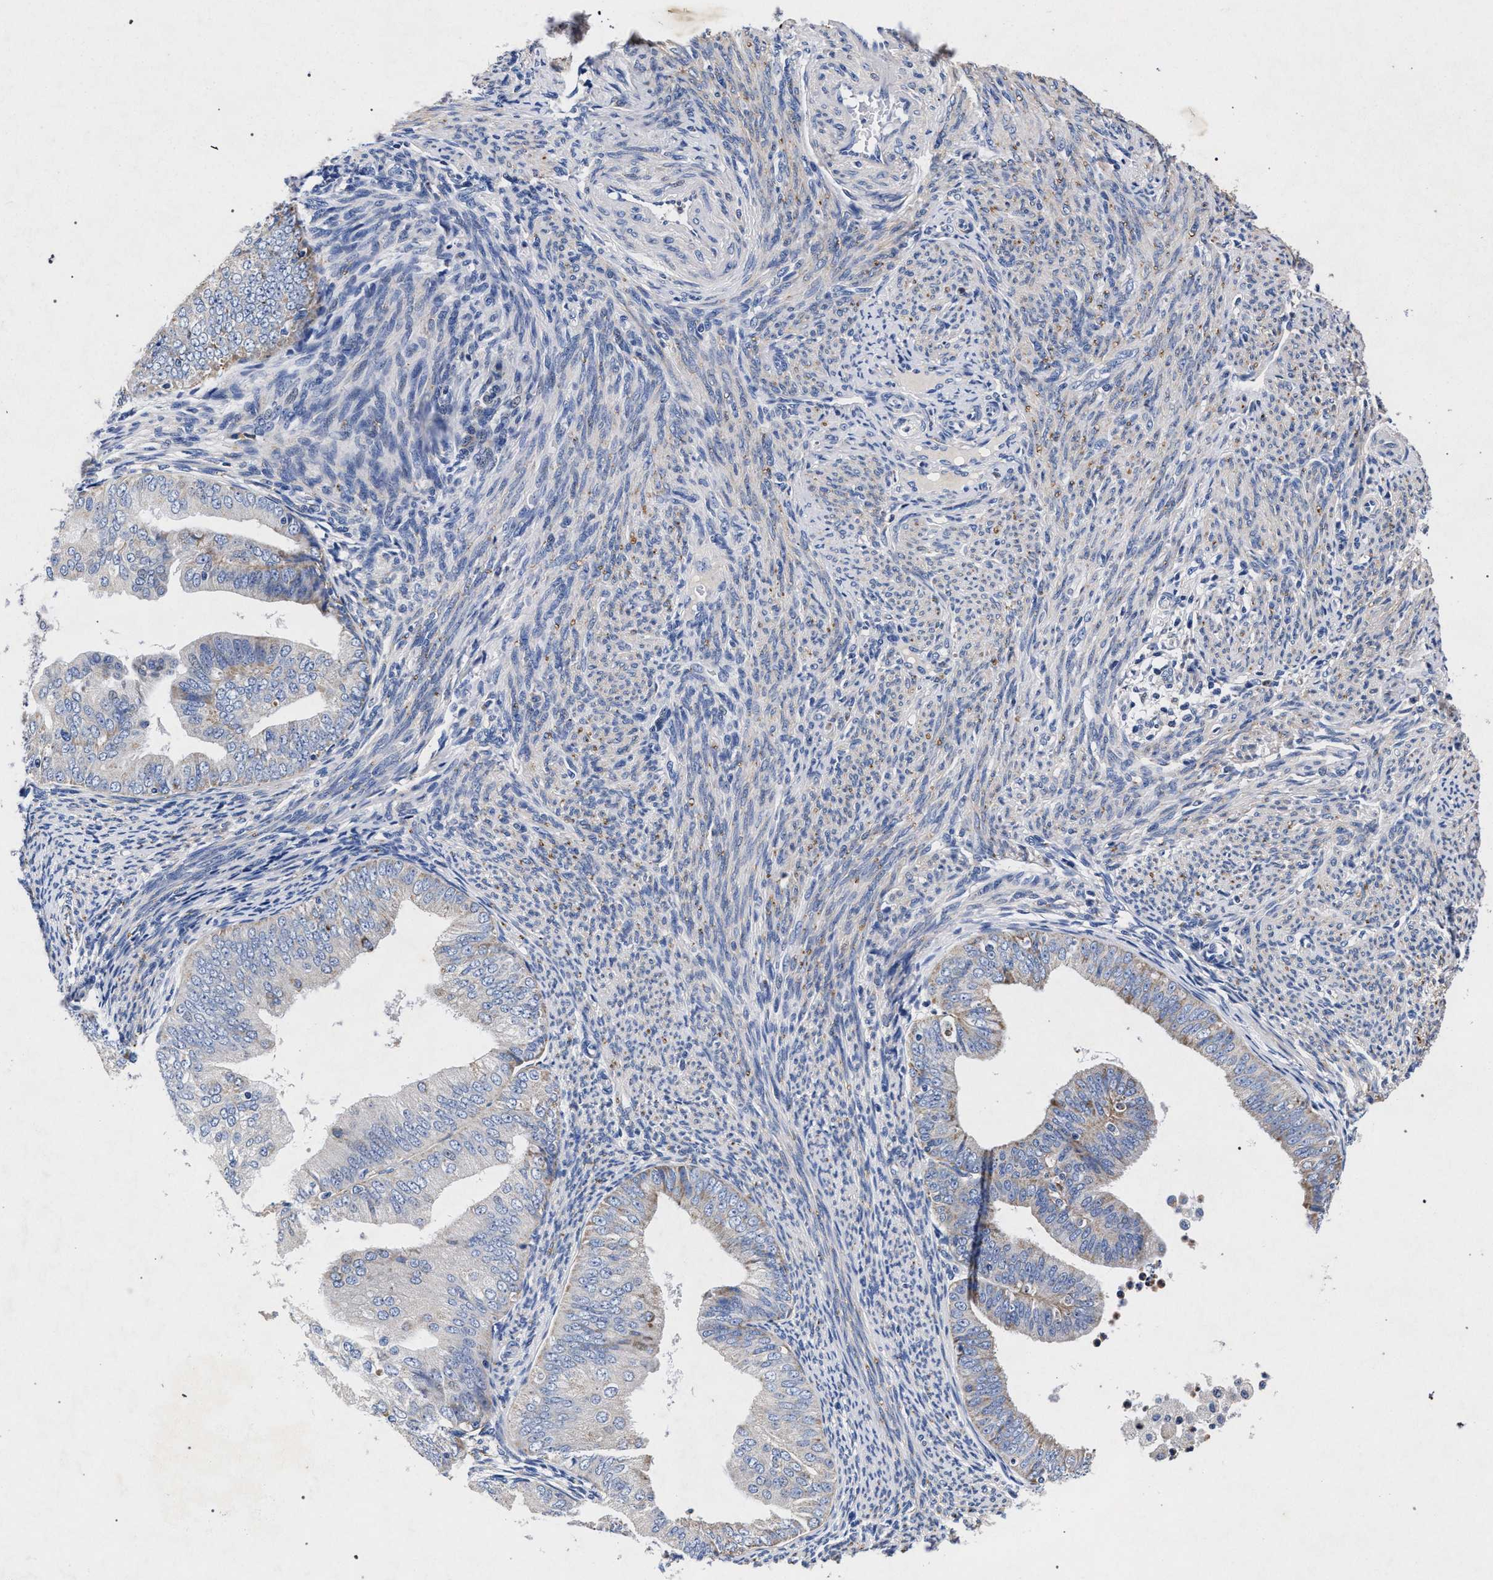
{"staining": {"intensity": "weak", "quantity": "<25%", "location": "cytoplasmic/membranous"}, "tissue": "endometrial cancer", "cell_type": "Tumor cells", "image_type": "cancer", "snomed": [{"axis": "morphology", "description": "Adenocarcinoma, NOS"}, {"axis": "topography", "description": "Endometrium"}], "caption": "IHC of human endometrial adenocarcinoma demonstrates no positivity in tumor cells.", "gene": "HSD17B14", "patient": {"sex": "female", "age": 63}}